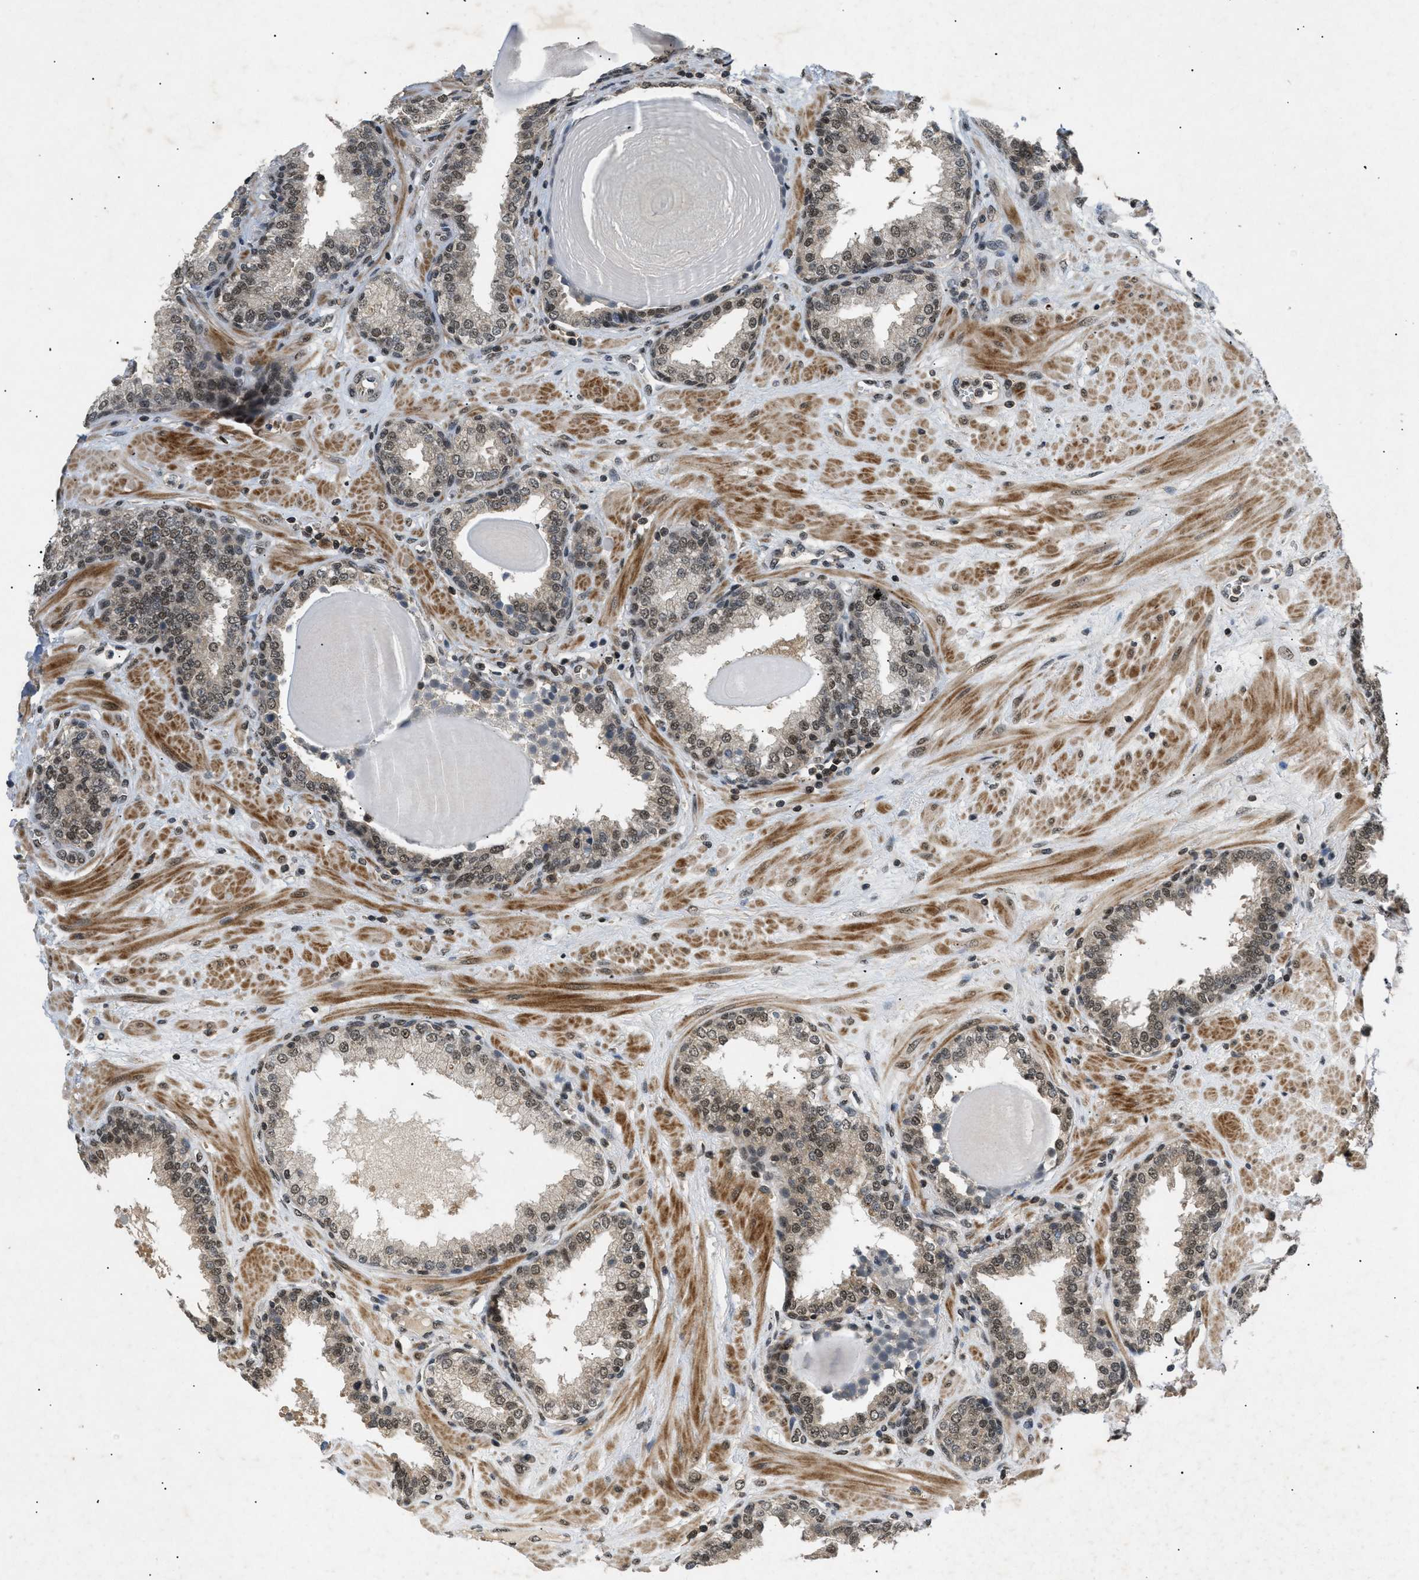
{"staining": {"intensity": "weak", "quantity": ">75%", "location": "nuclear"}, "tissue": "prostate", "cell_type": "Glandular cells", "image_type": "normal", "snomed": [{"axis": "morphology", "description": "Normal tissue, NOS"}, {"axis": "topography", "description": "Prostate"}], "caption": "This histopathology image demonstrates immunohistochemistry staining of normal prostate, with low weak nuclear expression in approximately >75% of glandular cells.", "gene": "RBM5", "patient": {"sex": "male", "age": 51}}